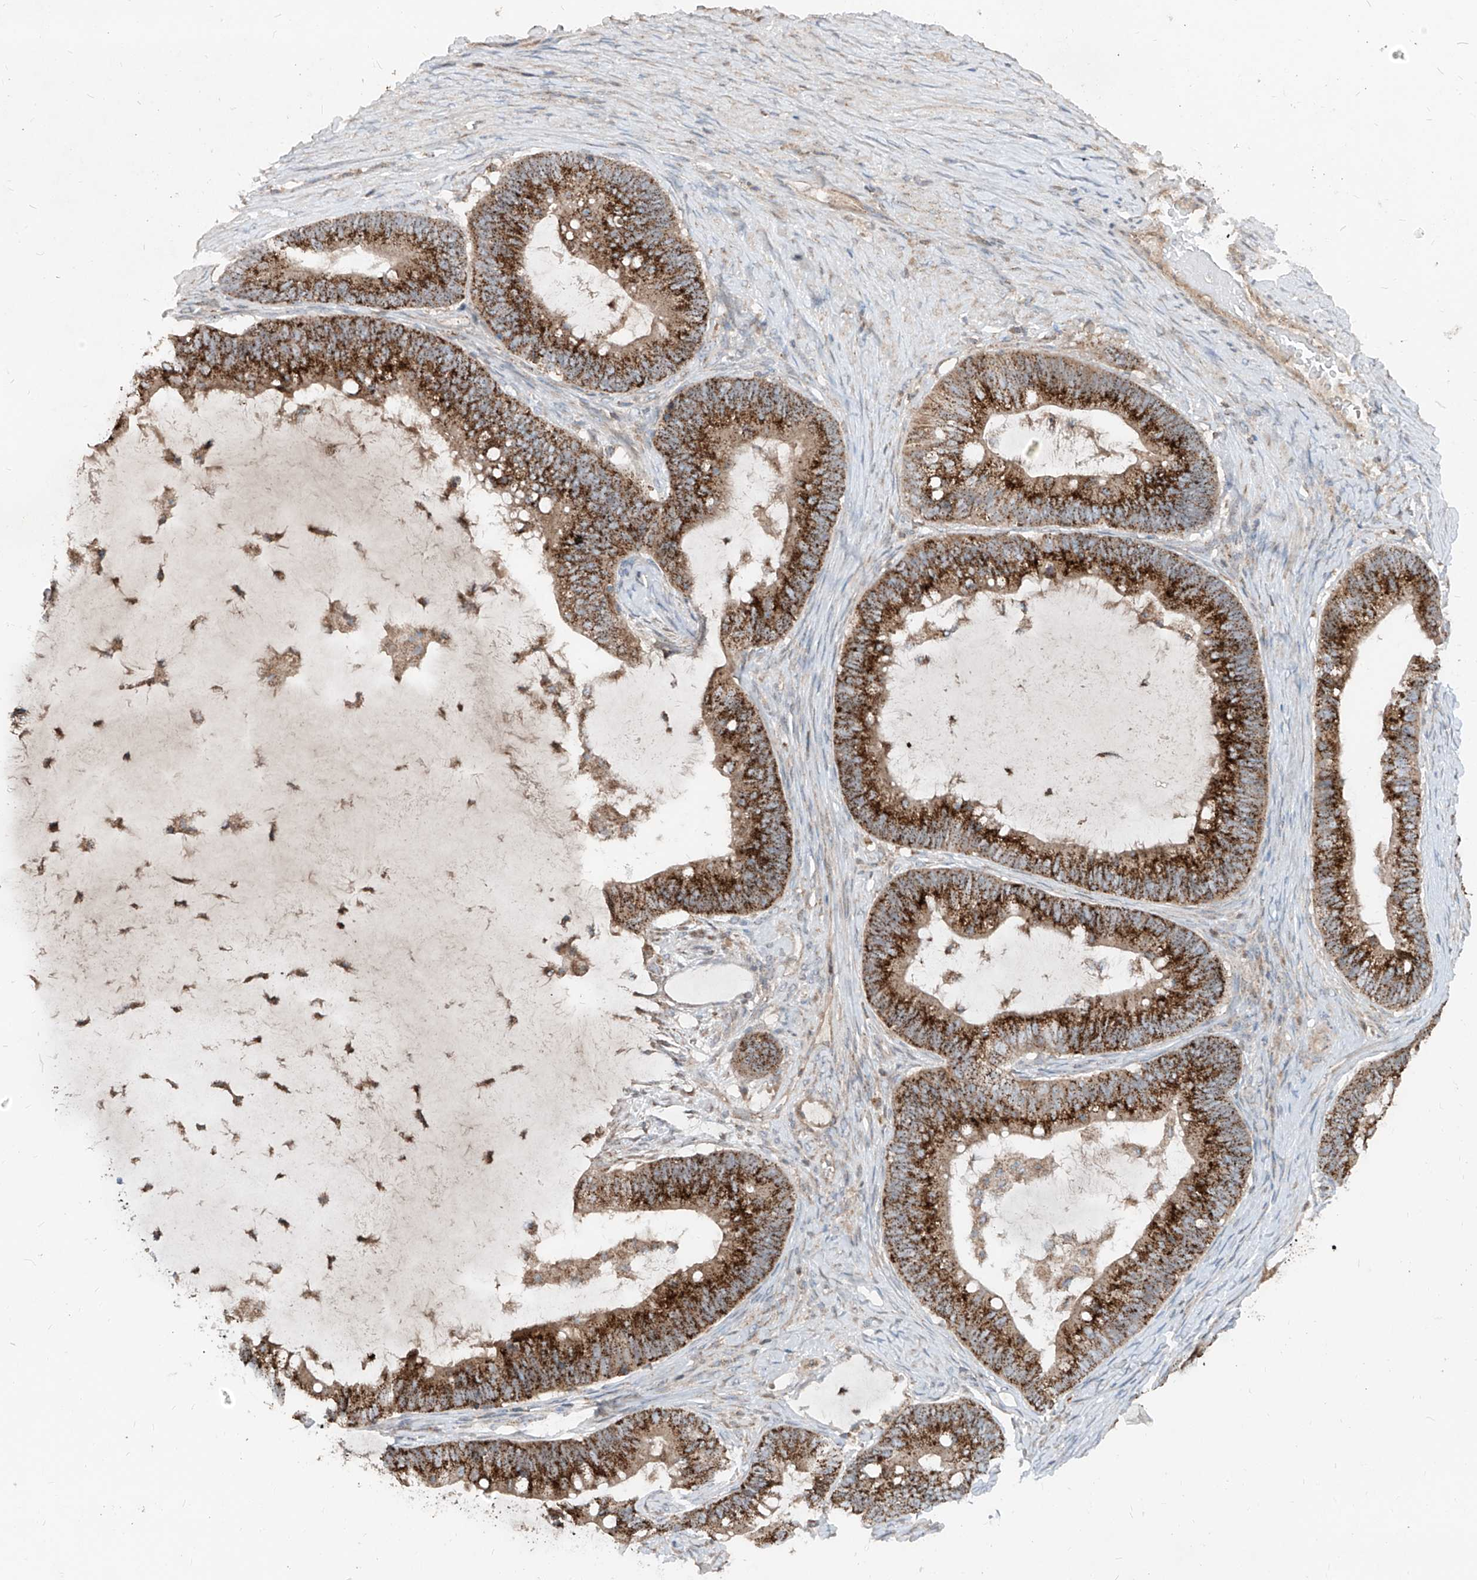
{"staining": {"intensity": "strong", "quantity": ">75%", "location": "cytoplasmic/membranous"}, "tissue": "ovarian cancer", "cell_type": "Tumor cells", "image_type": "cancer", "snomed": [{"axis": "morphology", "description": "Cystadenocarcinoma, mucinous, NOS"}, {"axis": "topography", "description": "Ovary"}], "caption": "High-power microscopy captured an IHC image of ovarian cancer (mucinous cystadenocarcinoma), revealing strong cytoplasmic/membranous staining in about >75% of tumor cells.", "gene": "ABCD3", "patient": {"sex": "female", "age": 61}}